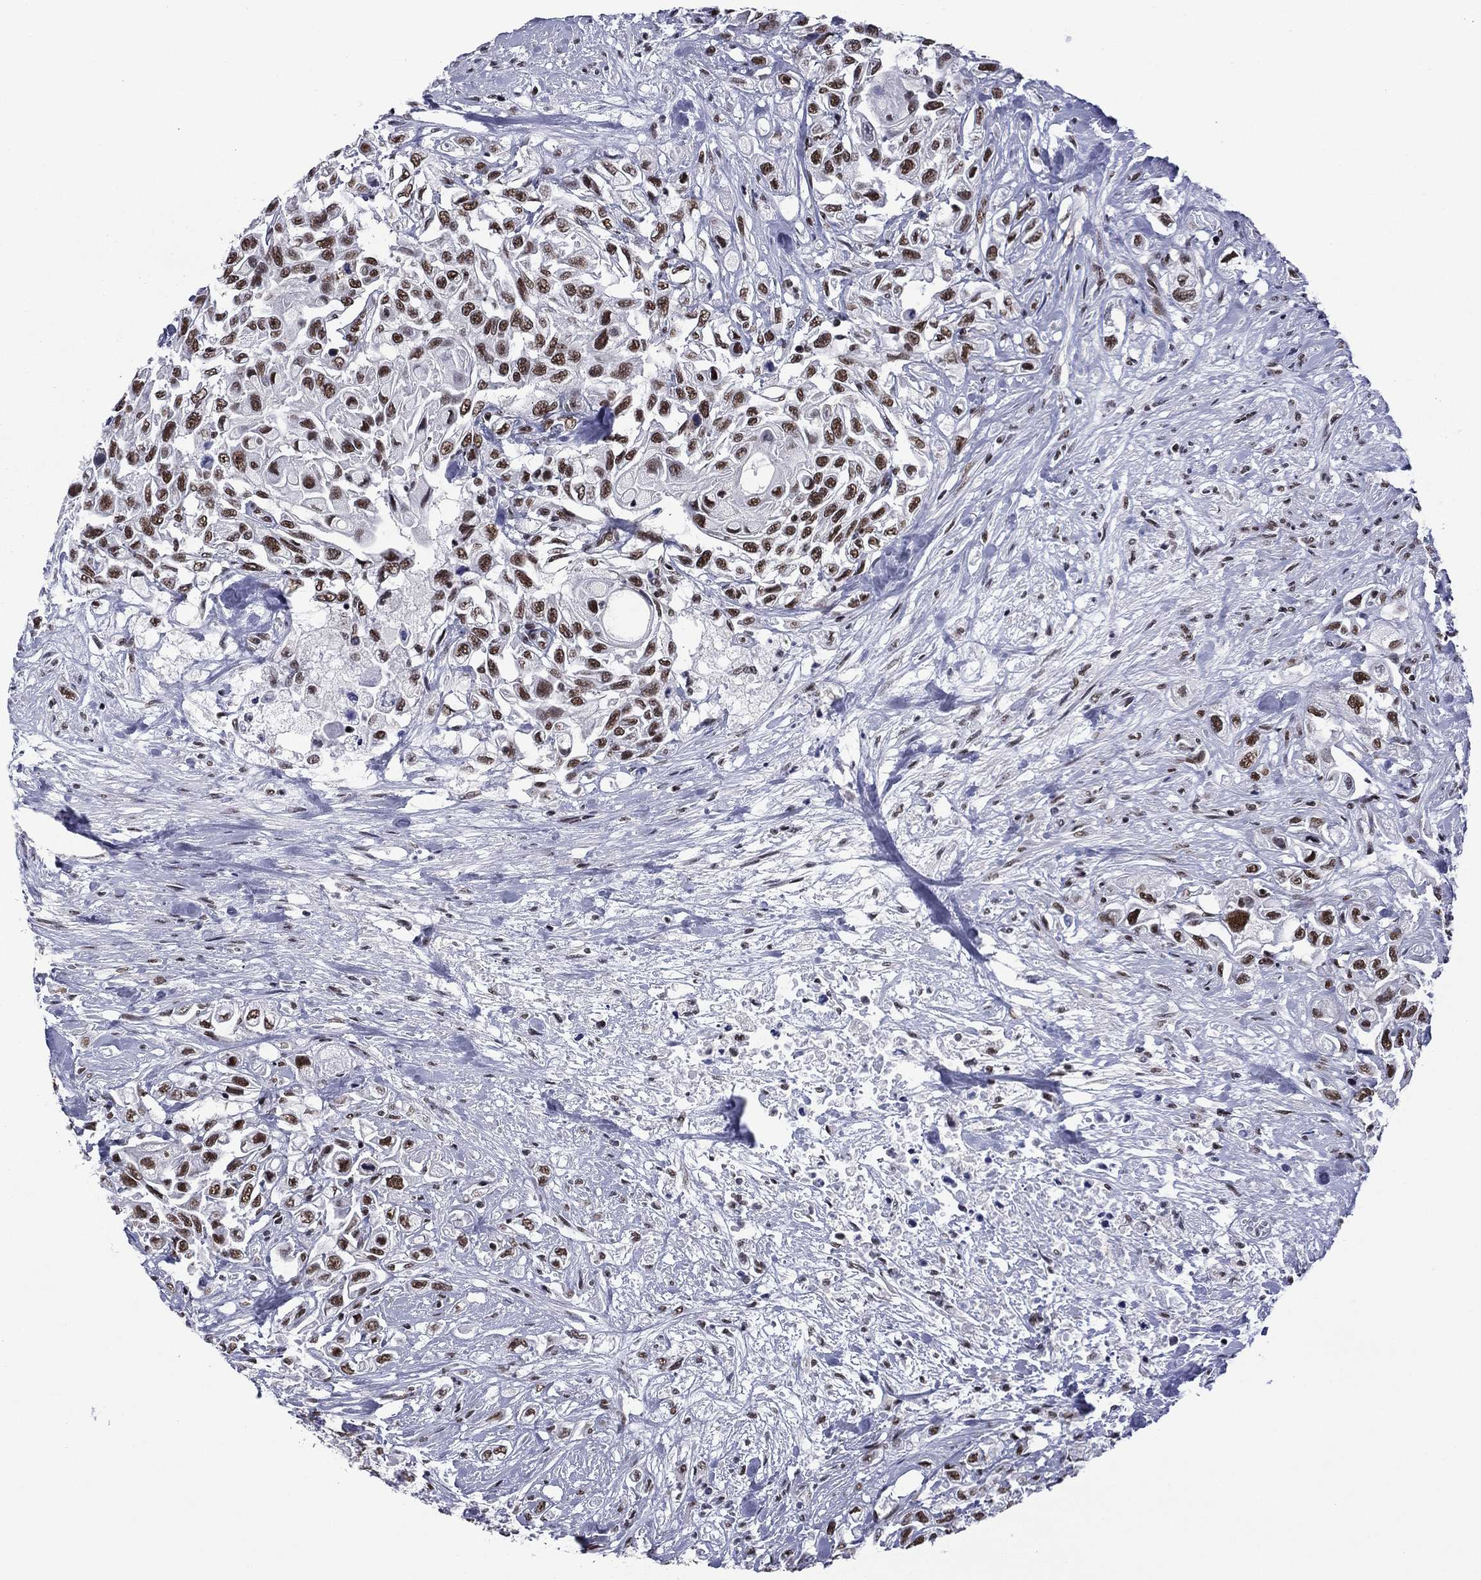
{"staining": {"intensity": "strong", "quantity": ">75%", "location": "nuclear"}, "tissue": "urothelial cancer", "cell_type": "Tumor cells", "image_type": "cancer", "snomed": [{"axis": "morphology", "description": "Urothelial carcinoma, High grade"}, {"axis": "topography", "description": "Urinary bladder"}], "caption": "Brown immunohistochemical staining in urothelial cancer displays strong nuclear positivity in about >75% of tumor cells.", "gene": "ETV5", "patient": {"sex": "female", "age": 56}}